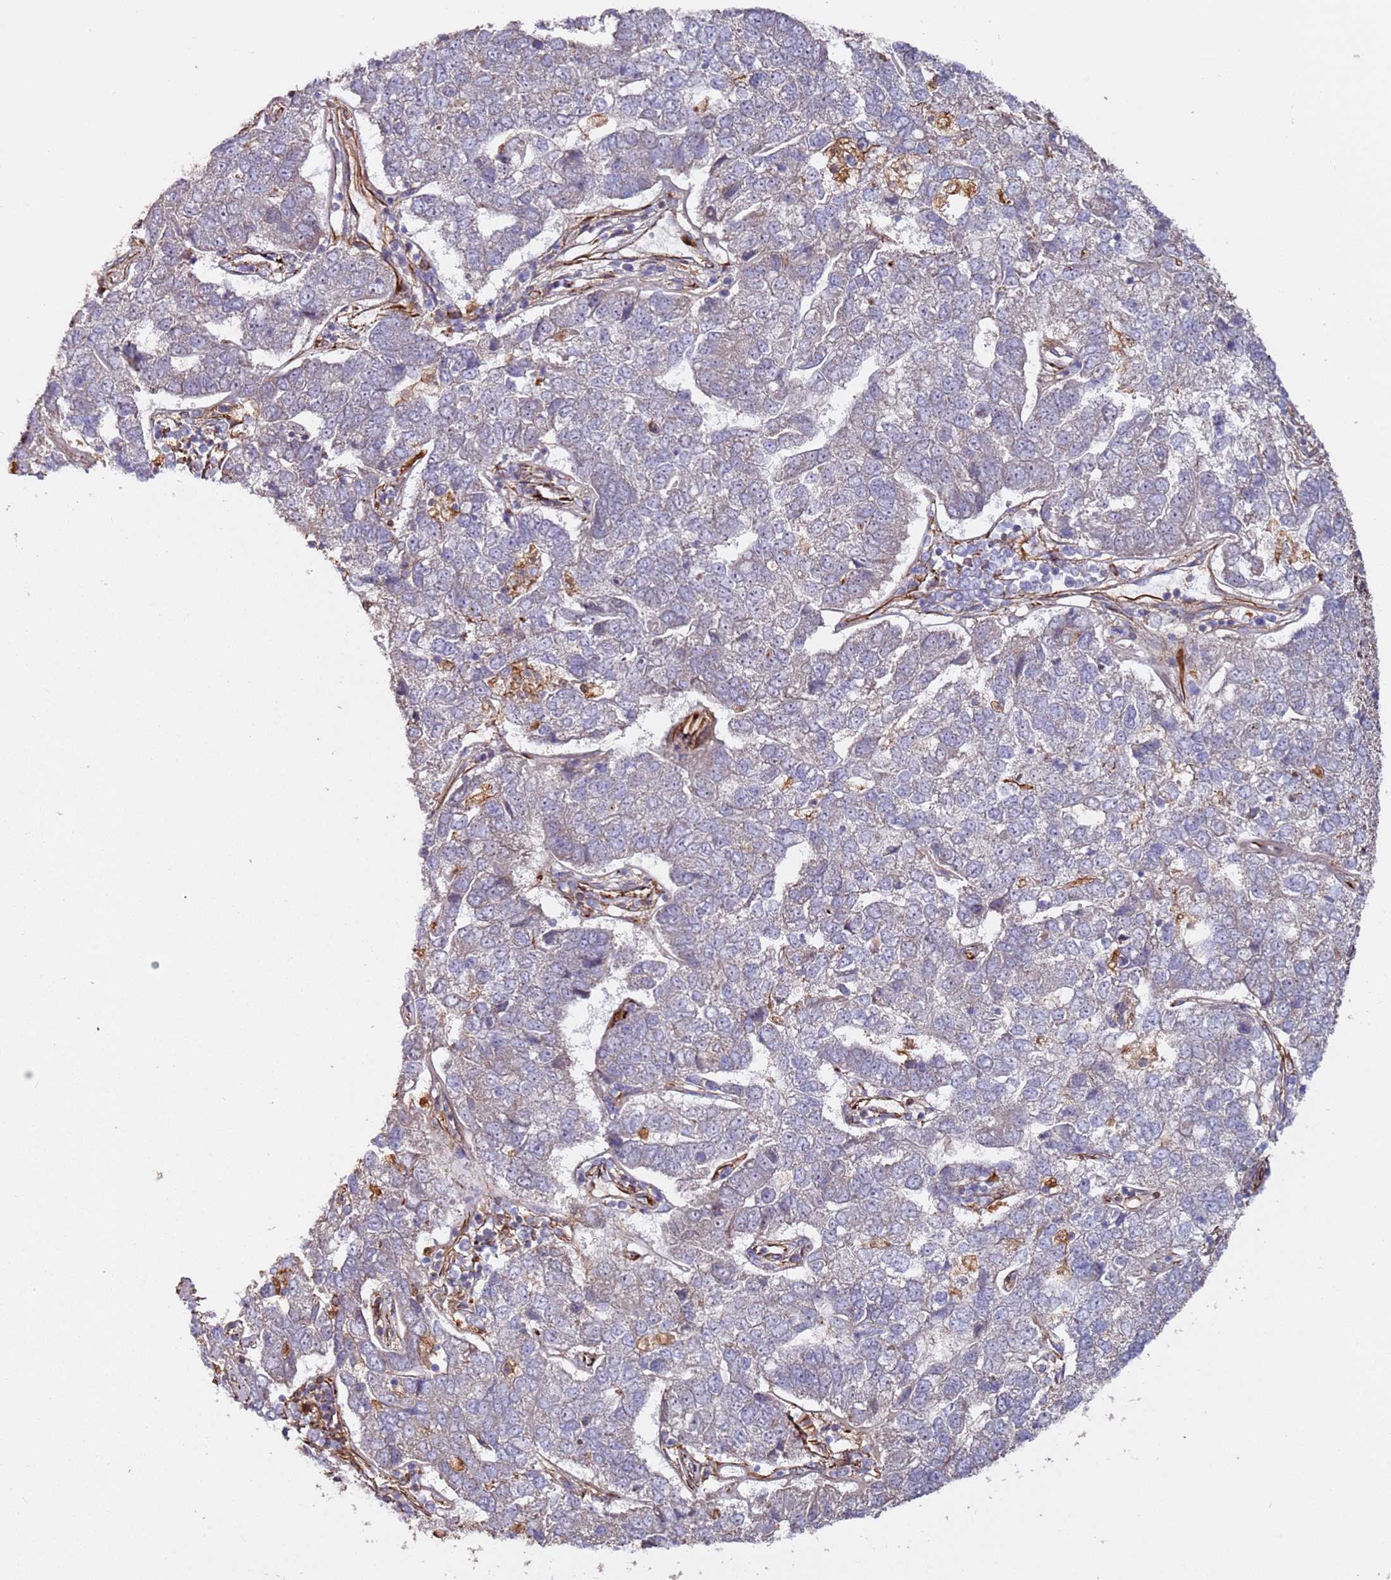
{"staining": {"intensity": "negative", "quantity": "none", "location": "none"}, "tissue": "pancreatic cancer", "cell_type": "Tumor cells", "image_type": "cancer", "snomed": [{"axis": "morphology", "description": "Adenocarcinoma, NOS"}, {"axis": "topography", "description": "Pancreas"}], "caption": "Immunohistochemistry micrograph of neoplastic tissue: pancreatic cancer stained with DAB exhibits no significant protein expression in tumor cells.", "gene": "MRGPRE", "patient": {"sex": "female", "age": 61}}